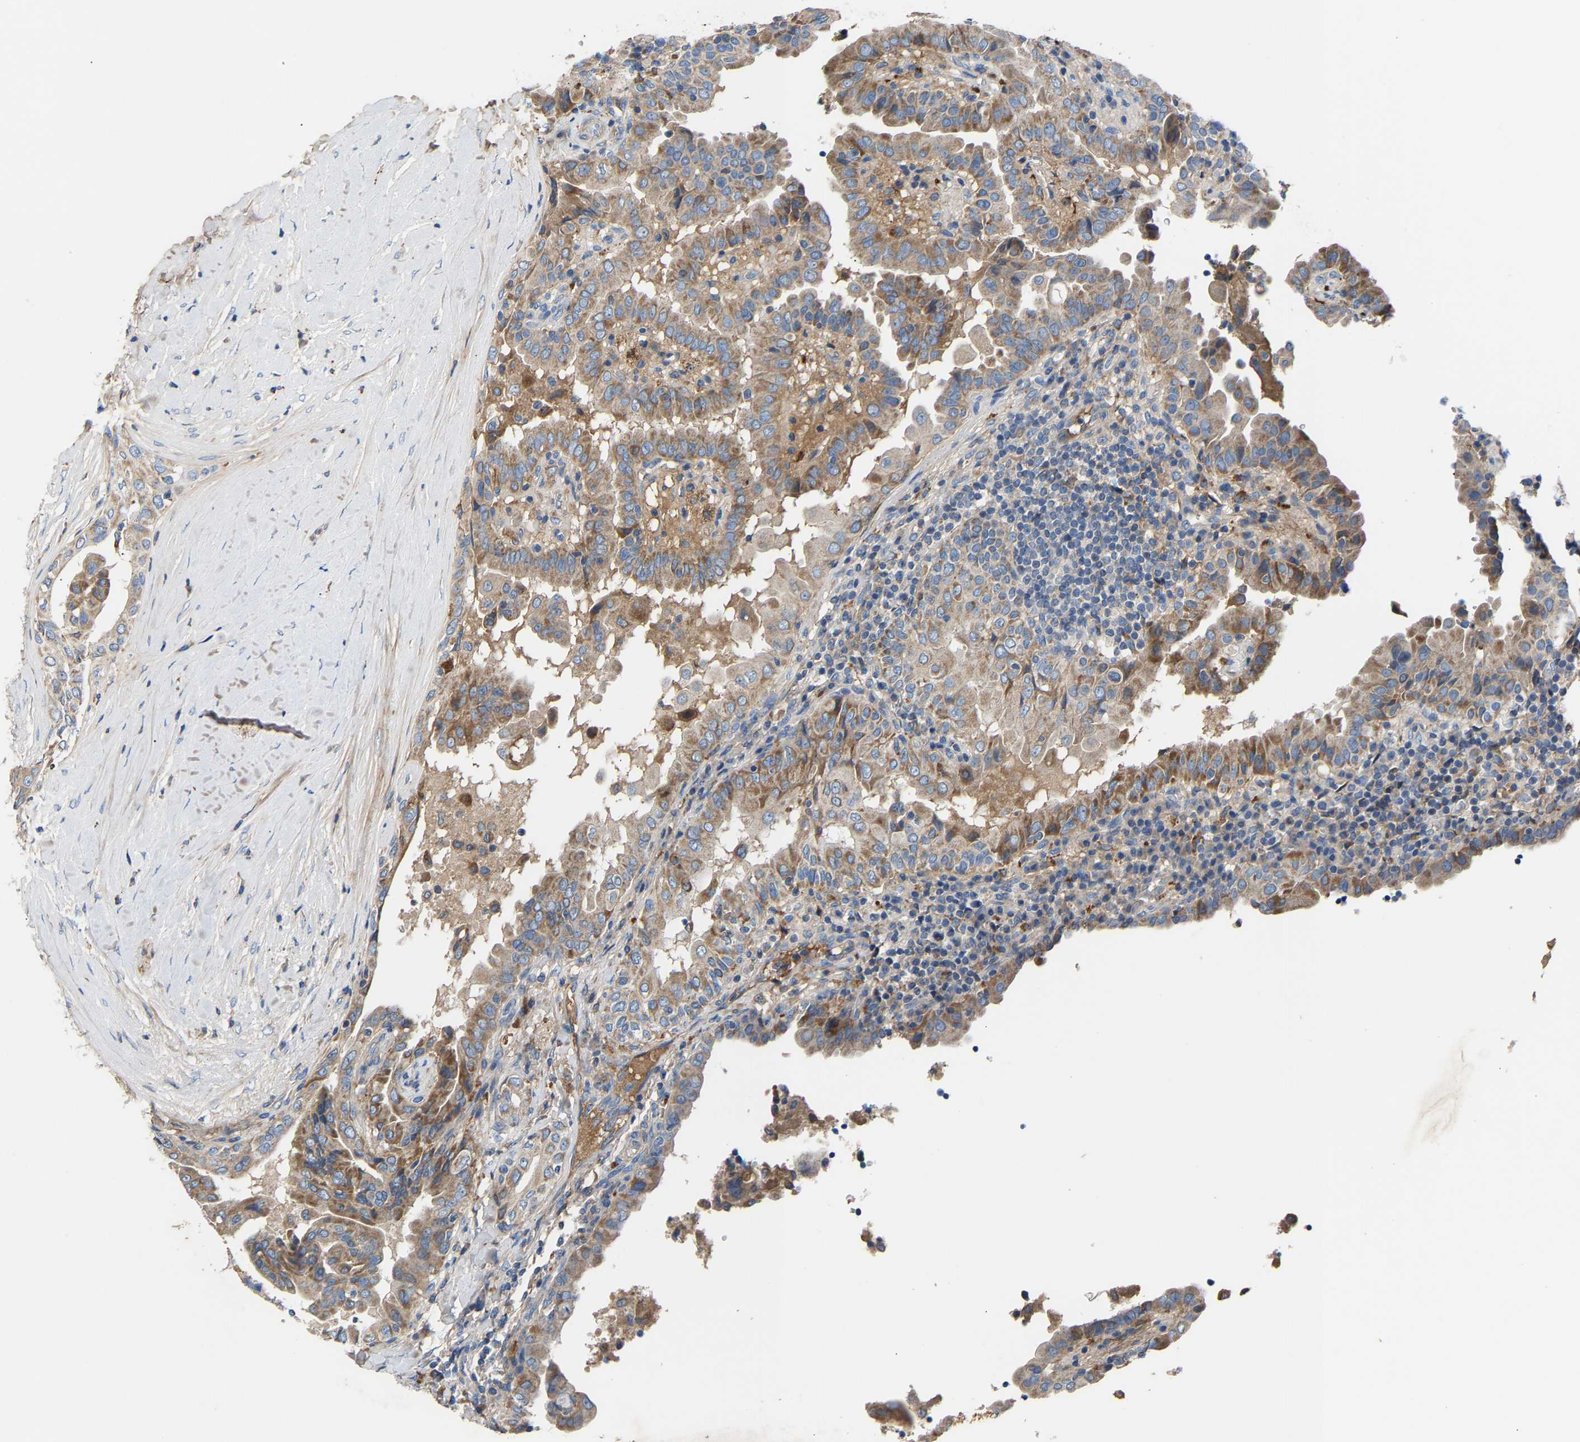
{"staining": {"intensity": "moderate", "quantity": ">75%", "location": "cytoplasmic/membranous"}, "tissue": "thyroid cancer", "cell_type": "Tumor cells", "image_type": "cancer", "snomed": [{"axis": "morphology", "description": "Papillary adenocarcinoma, NOS"}, {"axis": "topography", "description": "Thyroid gland"}], "caption": "Tumor cells exhibit medium levels of moderate cytoplasmic/membranous positivity in approximately >75% of cells in papillary adenocarcinoma (thyroid).", "gene": "CCDC171", "patient": {"sex": "male", "age": 33}}